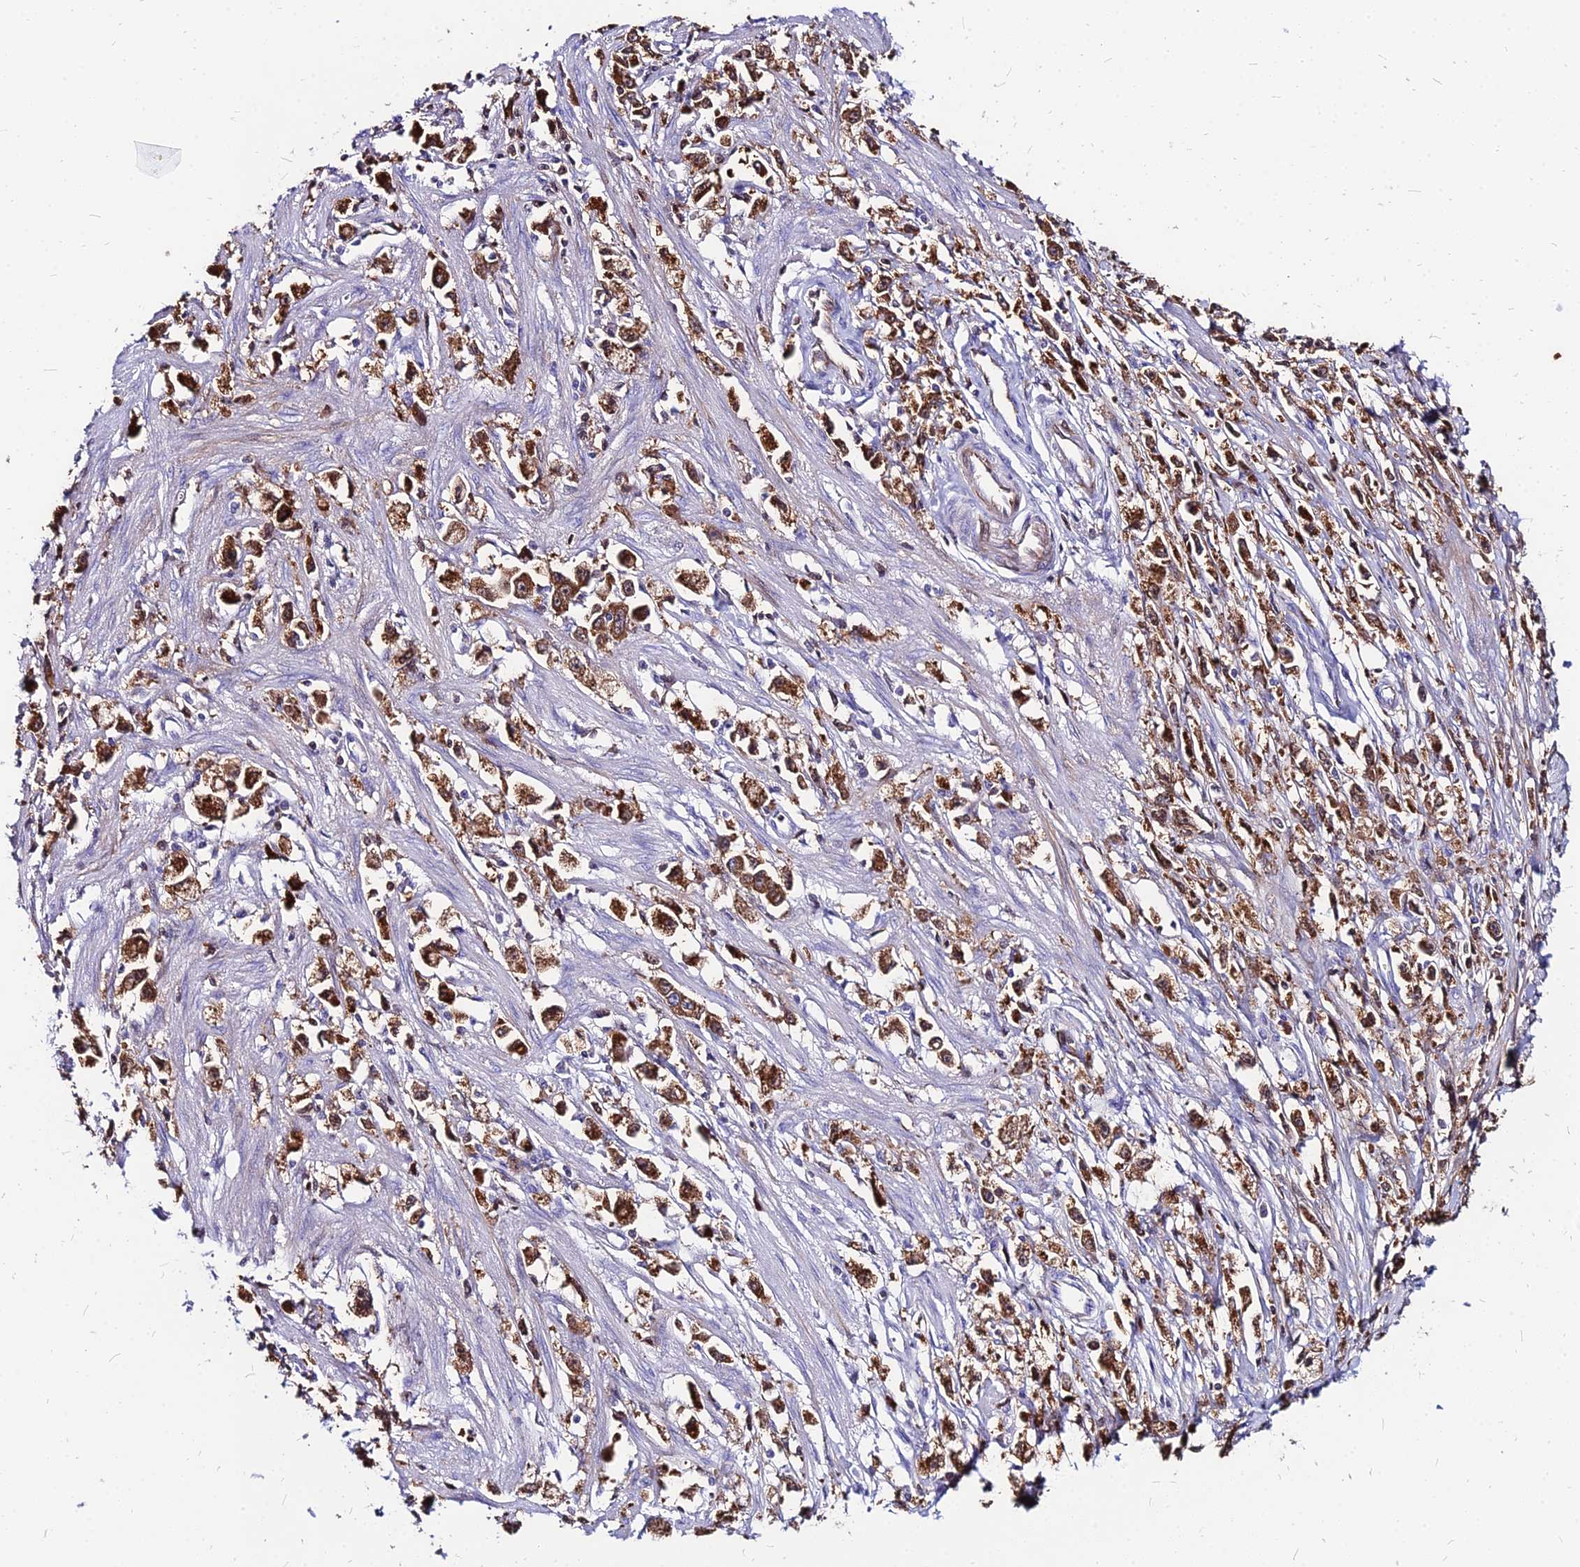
{"staining": {"intensity": "strong", "quantity": ">75%", "location": "cytoplasmic/membranous"}, "tissue": "stomach cancer", "cell_type": "Tumor cells", "image_type": "cancer", "snomed": [{"axis": "morphology", "description": "Adenocarcinoma, NOS"}, {"axis": "topography", "description": "Stomach"}], "caption": "Stomach cancer tissue shows strong cytoplasmic/membranous positivity in approximately >75% of tumor cells", "gene": "ACSM6", "patient": {"sex": "female", "age": 59}}